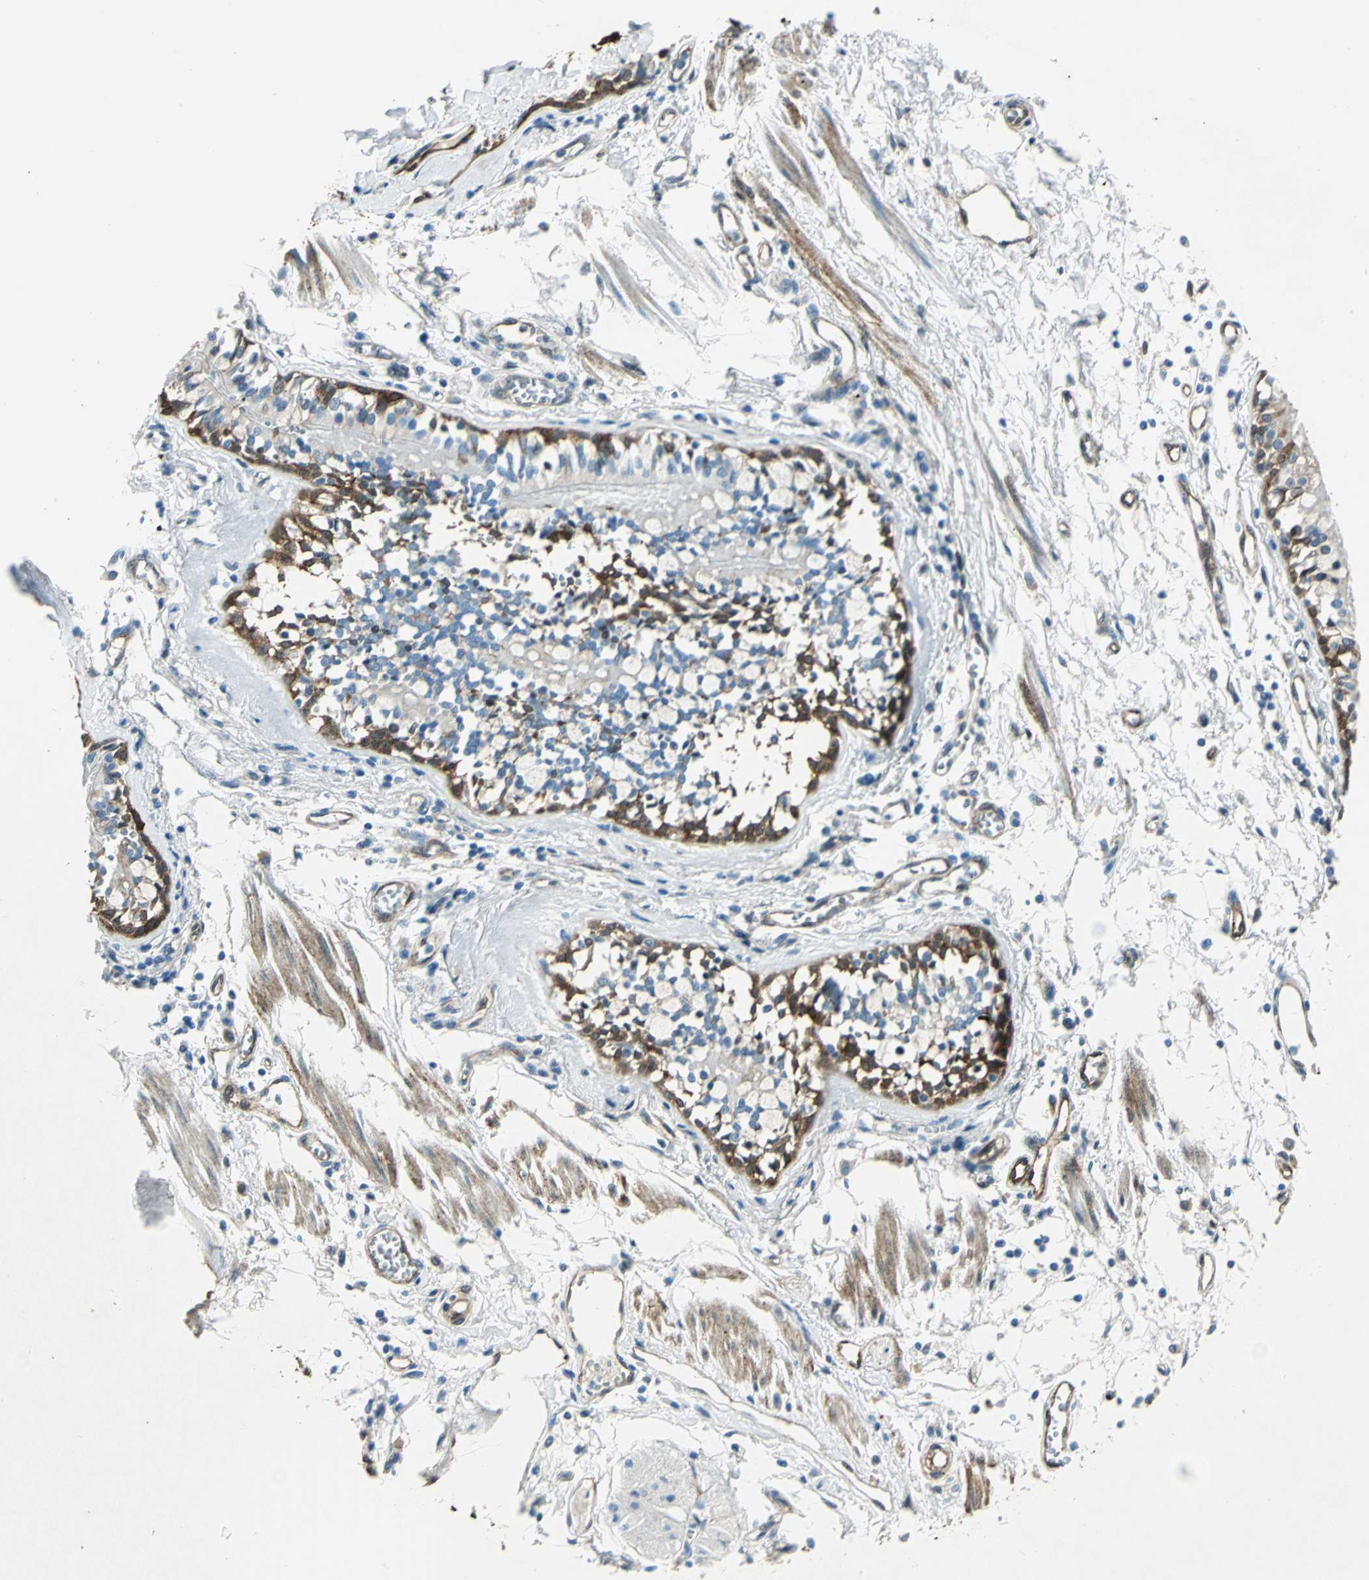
{"staining": {"intensity": "strong", "quantity": "25%-75%", "location": "cytoplasmic/membranous"}, "tissue": "bronchus", "cell_type": "Respiratory epithelial cells", "image_type": "normal", "snomed": [{"axis": "morphology", "description": "Normal tissue, NOS"}, {"axis": "topography", "description": "Bronchus"}, {"axis": "topography", "description": "Lung"}], "caption": "IHC of normal bronchus reveals high levels of strong cytoplasmic/membranous expression in about 25%-75% of respiratory epithelial cells. The staining is performed using DAB brown chromogen to label protein expression. The nuclei are counter-stained blue using hematoxylin.", "gene": "HSPB1", "patient": {"sex": "female", "age": 56}}